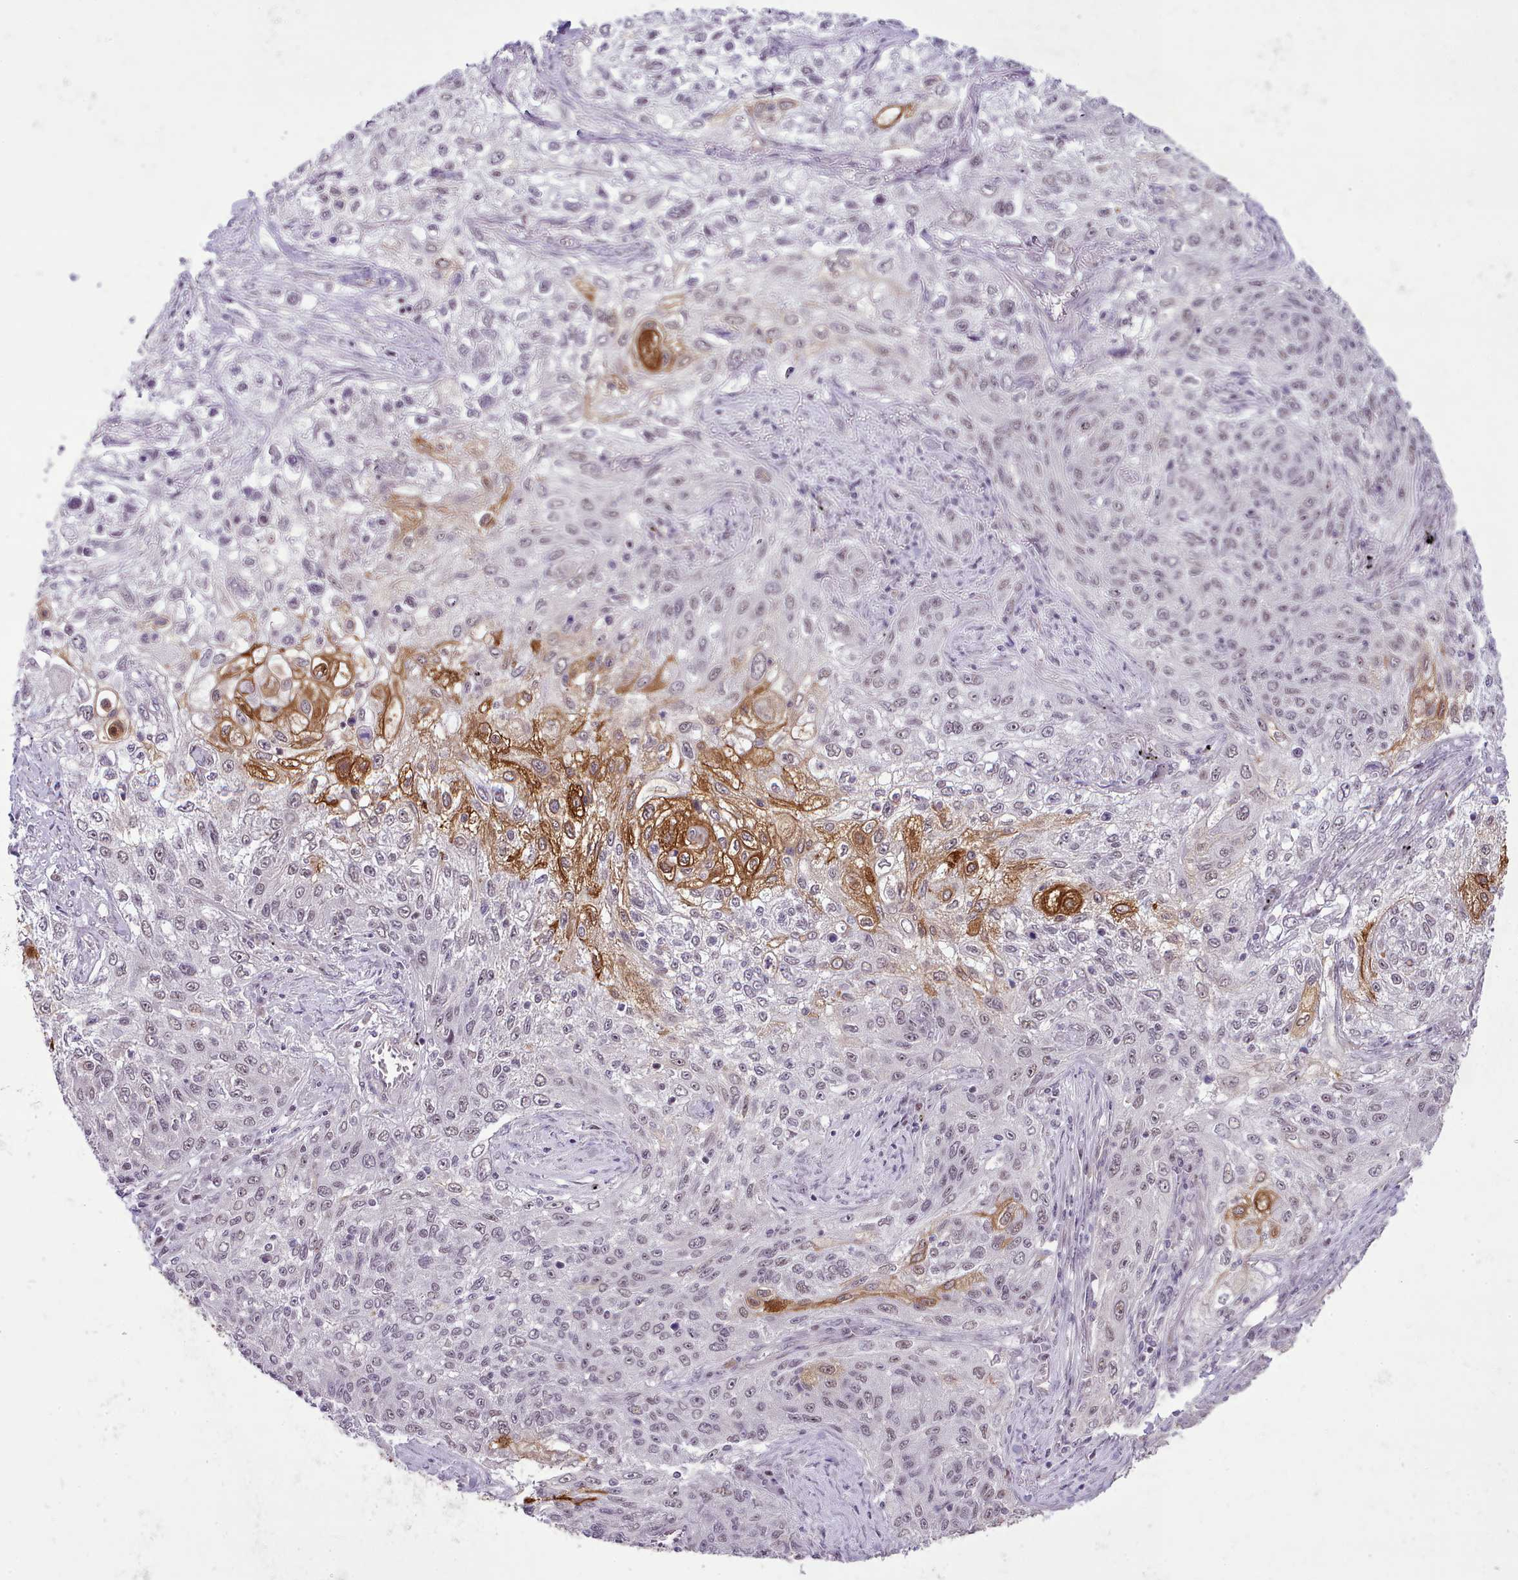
{"staining": {"intensity": "strong", "quantity": "<25%", "location": "cytoplasmic/membranous"}, "tissue": "lung cancer", "cell_type": "Tumor cells", "image_type": "cancer", "snomed": [{"axis": "morphology", "description": "Squamous cell carcinoma, NOS"}, {"axis": "topography", "description": "Lung"}], "caption": "Human lung squamous cell carcinoma stained for a protein (brown) reveals strong cytoplasmic/membranous positive positivity in about <25% of tumor cells.", "gene": "HOXB7", "patient": {"sex": "female", "age": 69}}